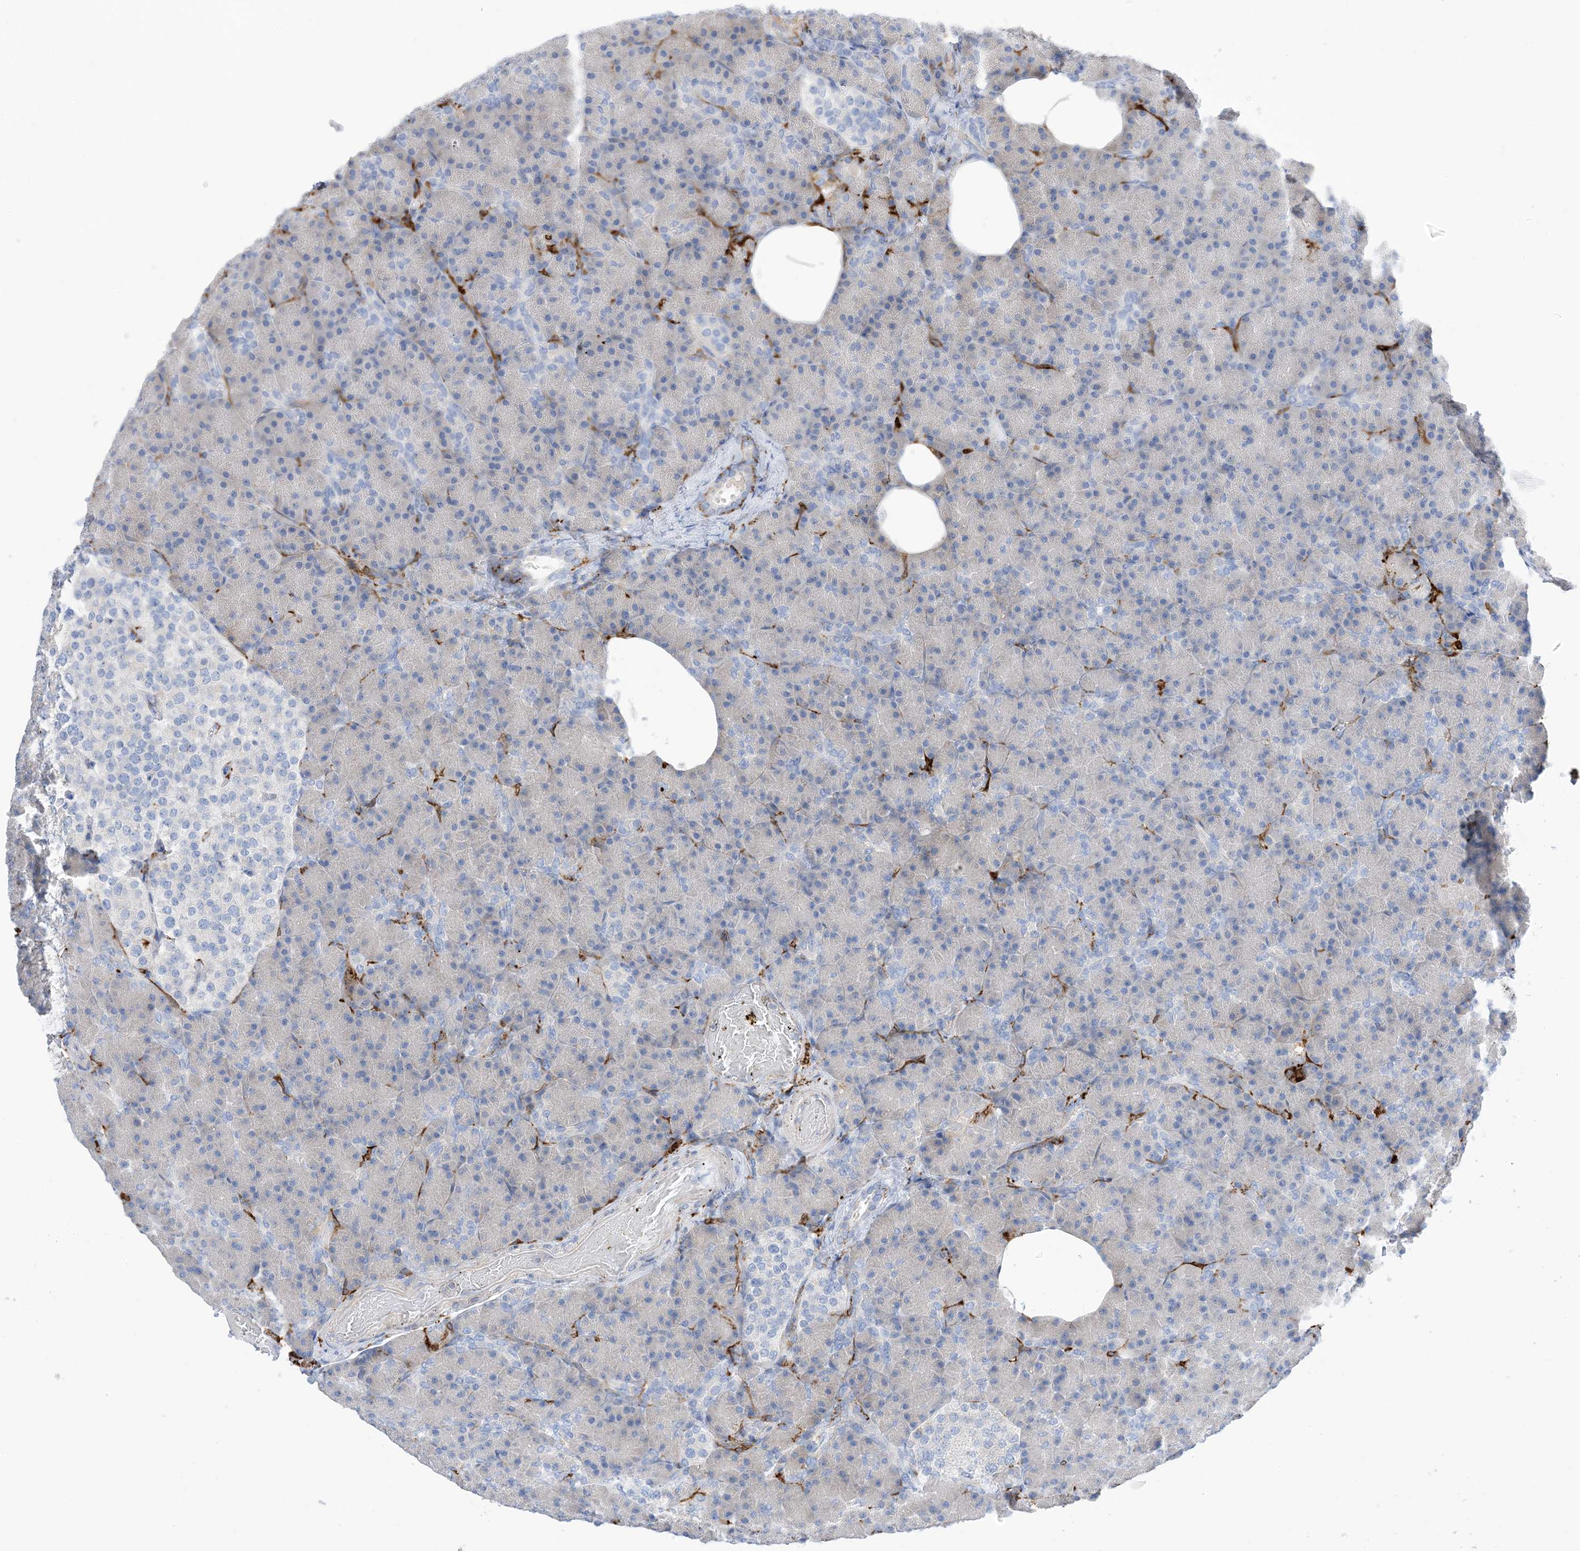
{"staining": {"intensity": "negative", "quantity": "none", "location": "none"}, "tissue": "pancreas", "cell_type": "Exocrine glandular cells", "image_type": "normal", "snomed": [{"axis": "morphology", "description": "Normal tissue, NOS"}, {"axis": "topography", "description": "Pancreas"}], "caption": "Immunohistochemistry micrograph of normal pancreas: pancreas stained with DAB demonstrates no significant protein expression in exocrine glandular cells.", "gene": "DPH3", "patient": {"sex": "female", "age": 43}}